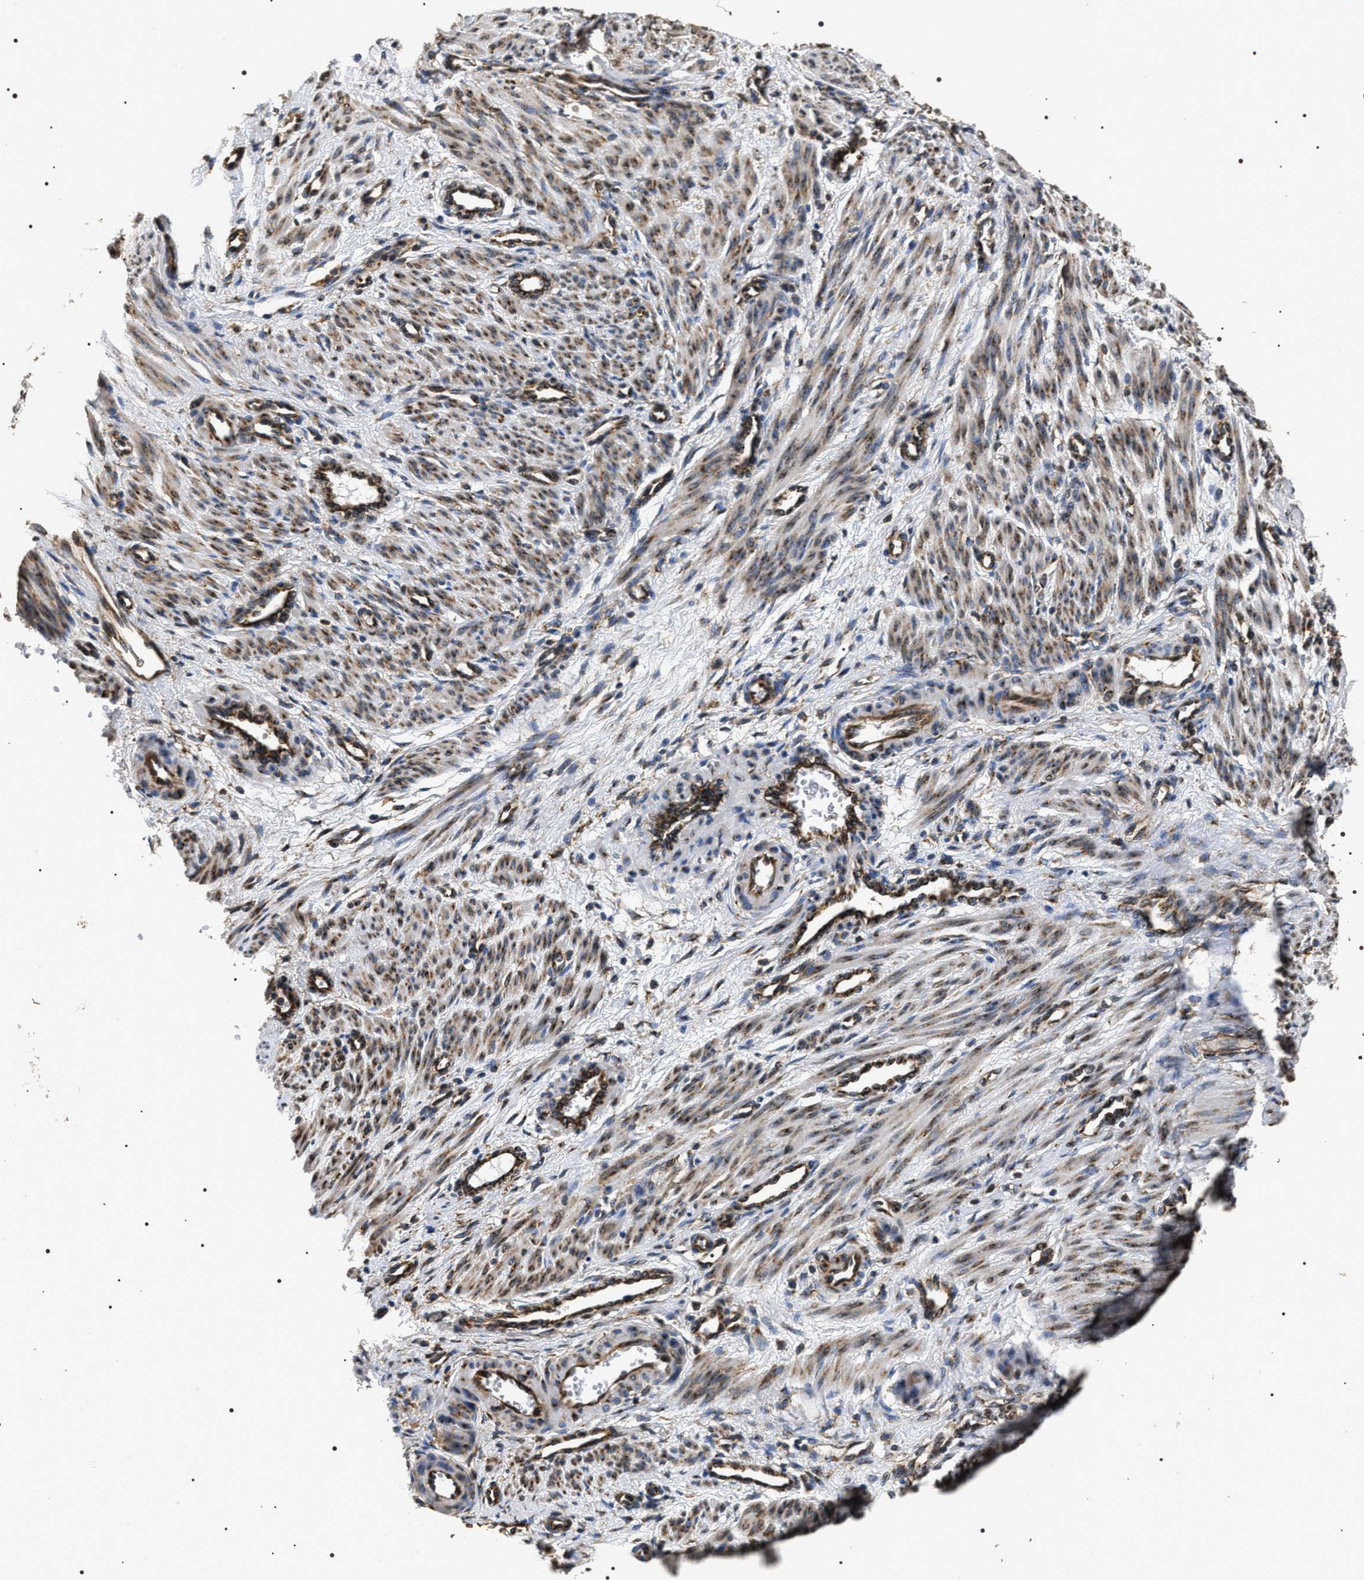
{"staining": {"intensity": "moderate", "quantity": ">75%", "location": "cytoplasmic/membranous"}, "tissue": "smooth muscle", "cell_type": "Smooth muscle cells", "image_type": "normal", "snomed": [{"axis": "morphology", "description": "Normal tissue, NOS"}, {"axis": "topography", "description": "Endometrium"}], "caption": "Immunohistochemistry (IHC) (DAB) staining of unremarkable human smooth muscle demonstrates moderate cytoplasmic/membranous protein positivity in approximately >75% of smooth muscle cells. The staining was performed using DAB, with brown indicating positive protein expression. Nuclei are stained blue with hematoxylin.", "gene": "KTN1", "patient": {"sex": "female", "age": 33}}